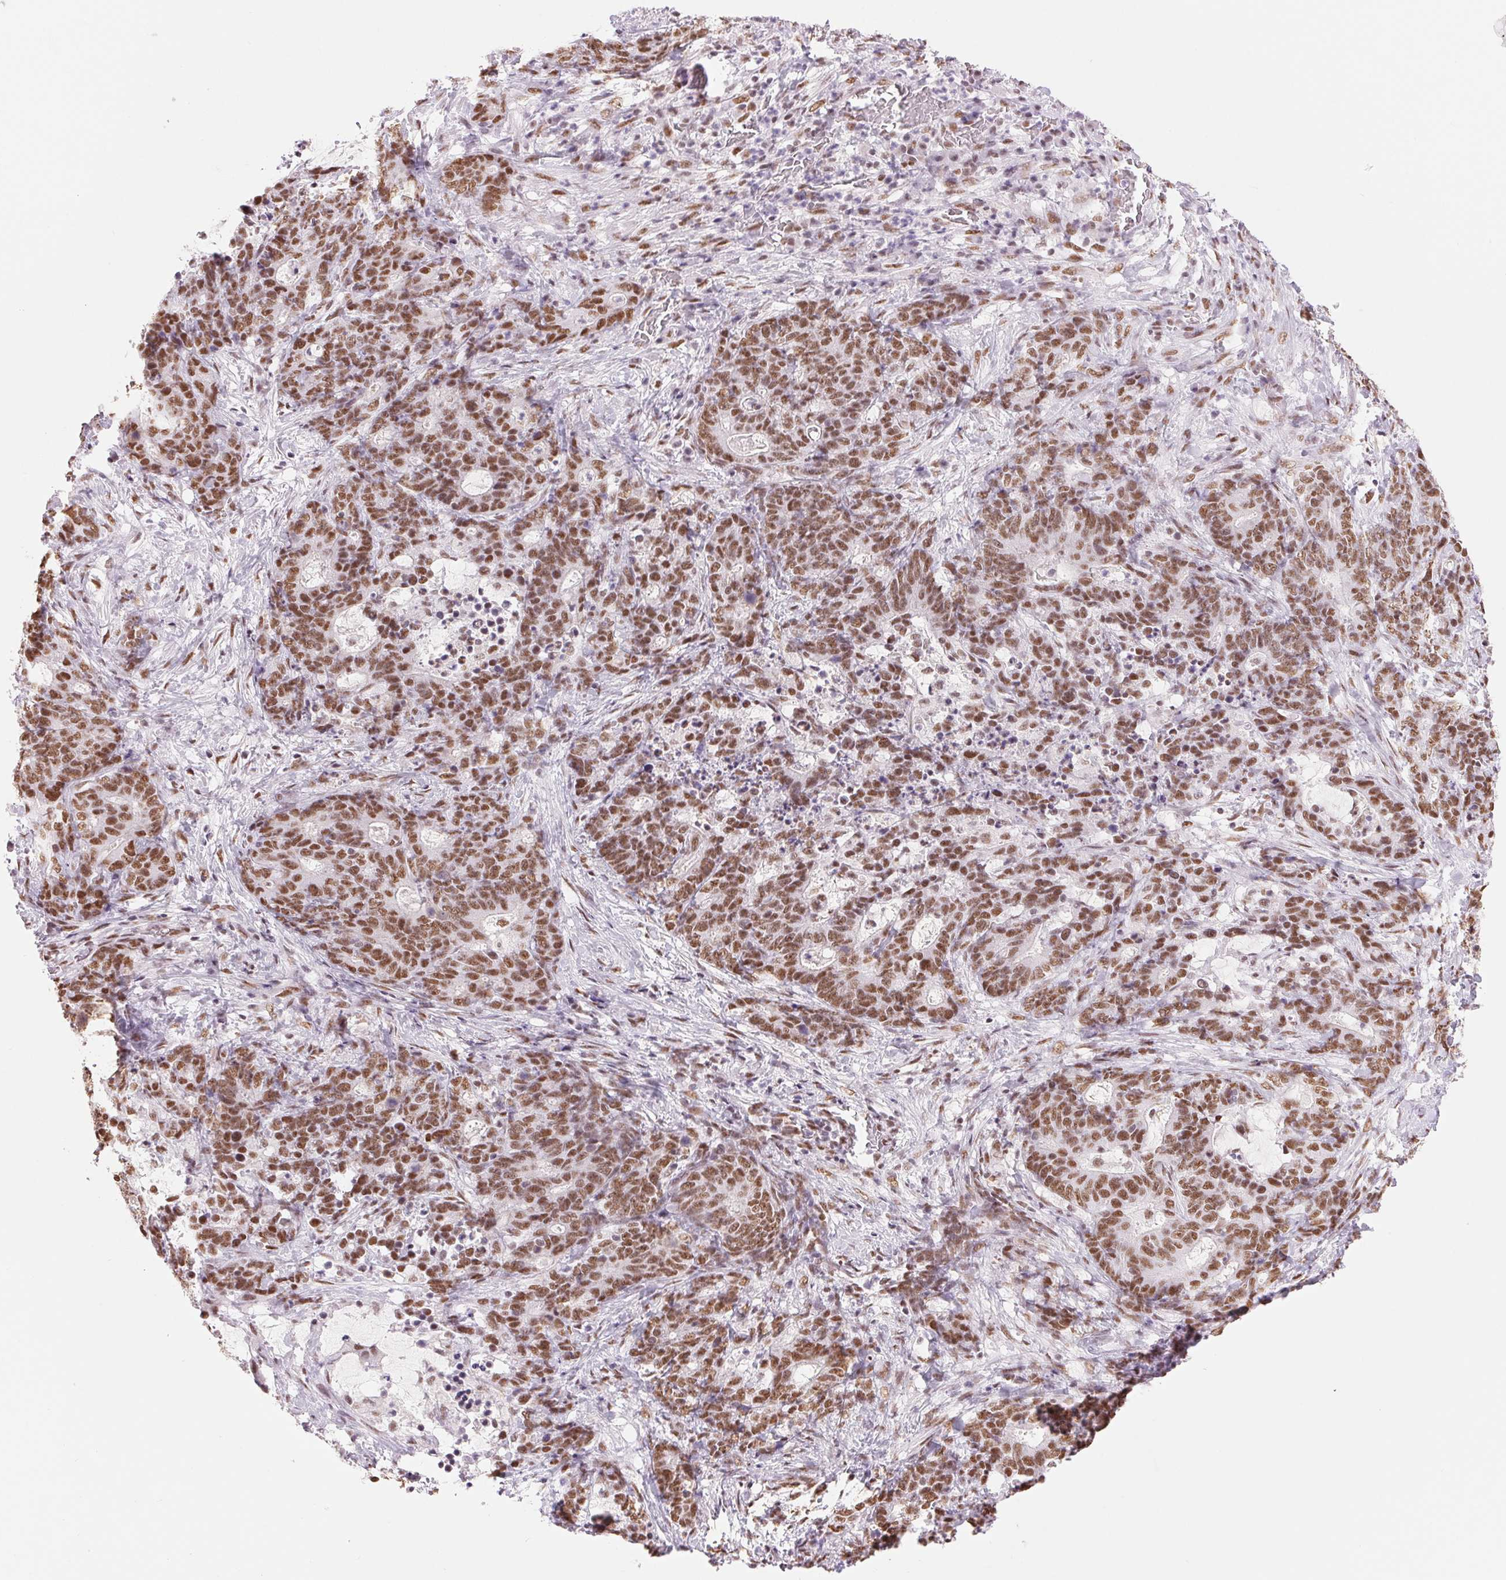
{"staining": {"intensity": "moderate", "quantity": ">75%", "location": "nuclear"}, "tissue": "stomach cancer", "cell_type": "Tumor cells", "image_type": "cancer", "snomed": [{"axis": "morphology", "description": "Normal tissue, NOS"}, {"axis": "morphology", "description": "Adenocarcinoma, NOS"}, {"axis": "topography", "description": "Stomach"}], "caption": "The photomicrograph reveals a brown stain indicating the presence of a protein in the nuclear of tumor cells in adenocarcinoma (stomach).", "gene": "ZFR2", "patient": {"sex": "female", "age": 64}}